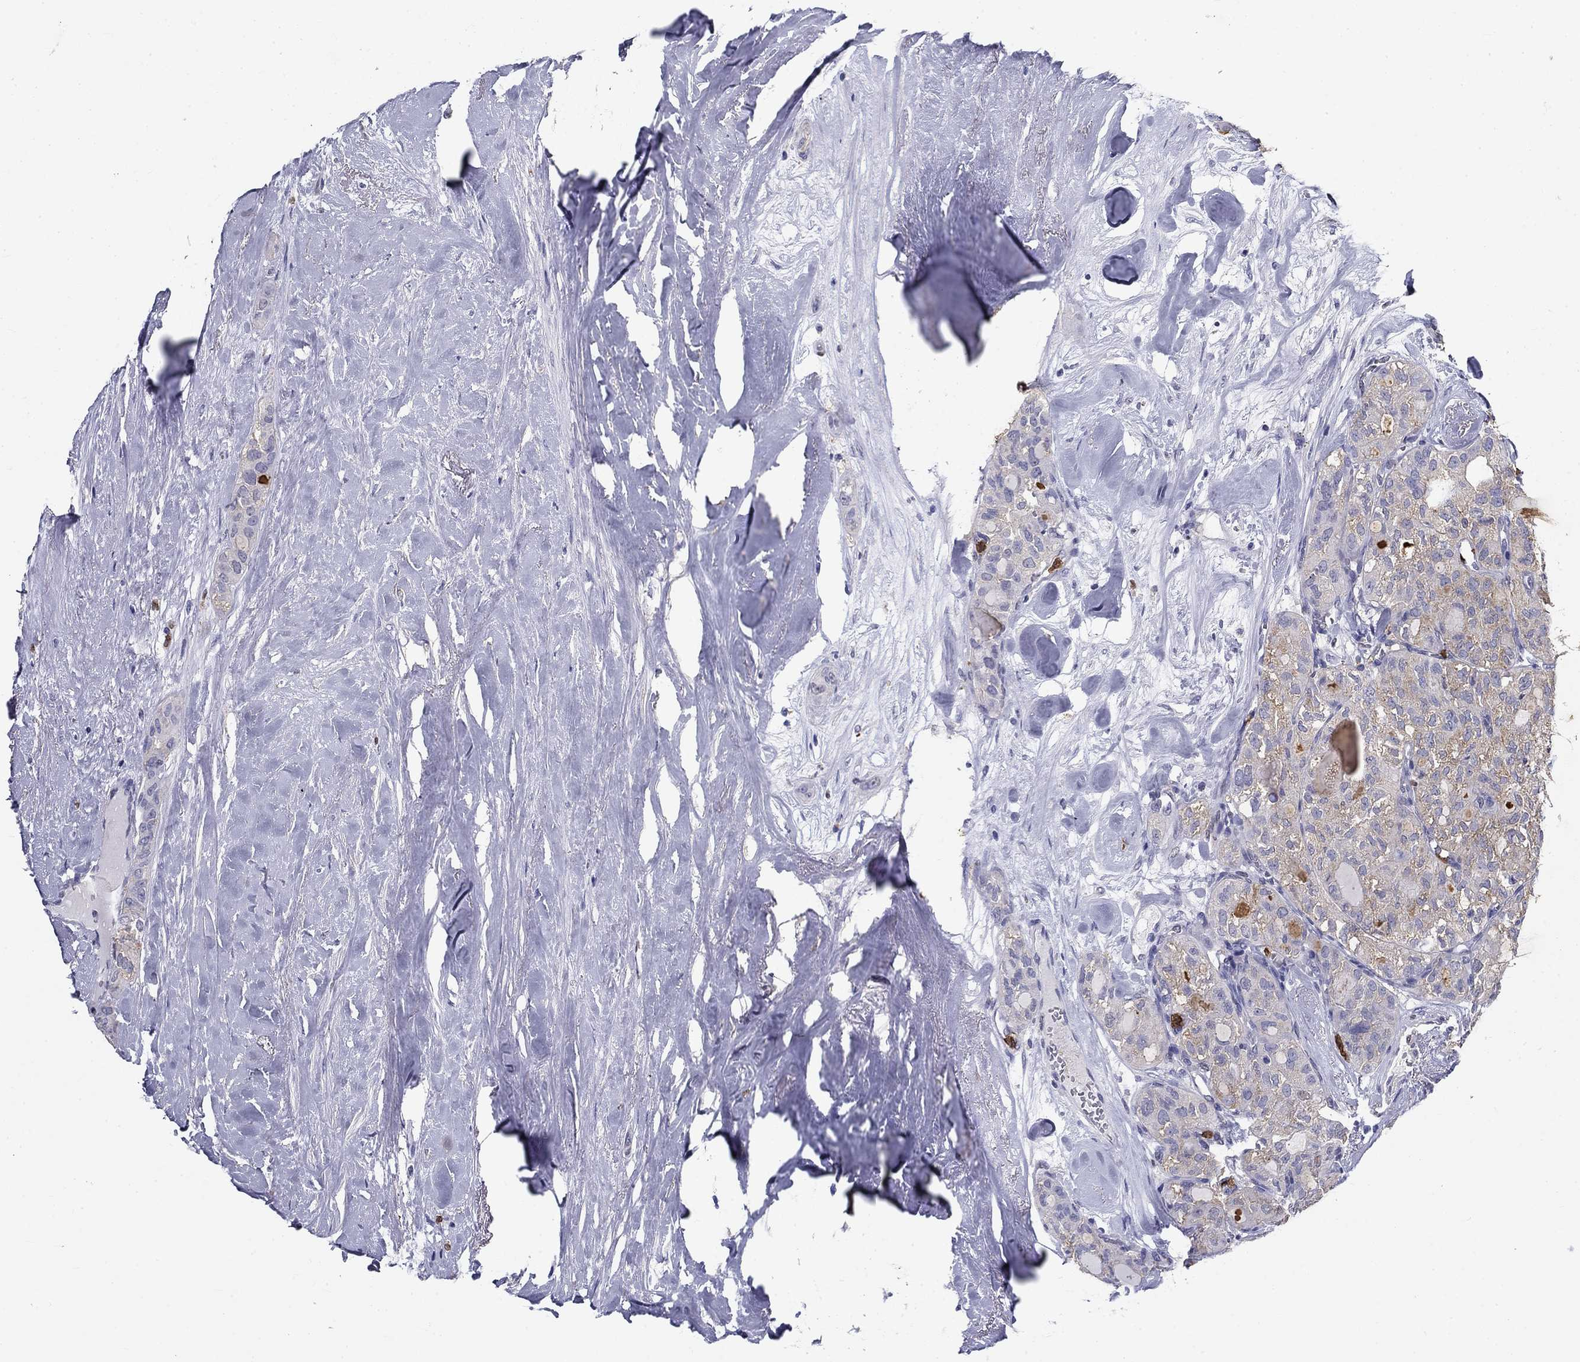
{"staining": {"intensity": "negative", "quantity": "none", "location": "none"}, "tissue": "thyroid cancer", "cell_type": "Tumor cells", "image_type": "cancer", "snomed": [{"axis": "morphology", "description": "Follicular adenoma carcinoma, NOS"}, {"axis": "topography", "description": "Thyroid gland"}], "caption": "DAB immunohistochemical staining of human thyroid follicular adenoma carcinoma reveals no significant staining in tumor cells. (DAB IHC visualized using brightfield microscopy, high magnification).", "gene": "IGSF8", "patient": {"sex": "male", "age": 75}}